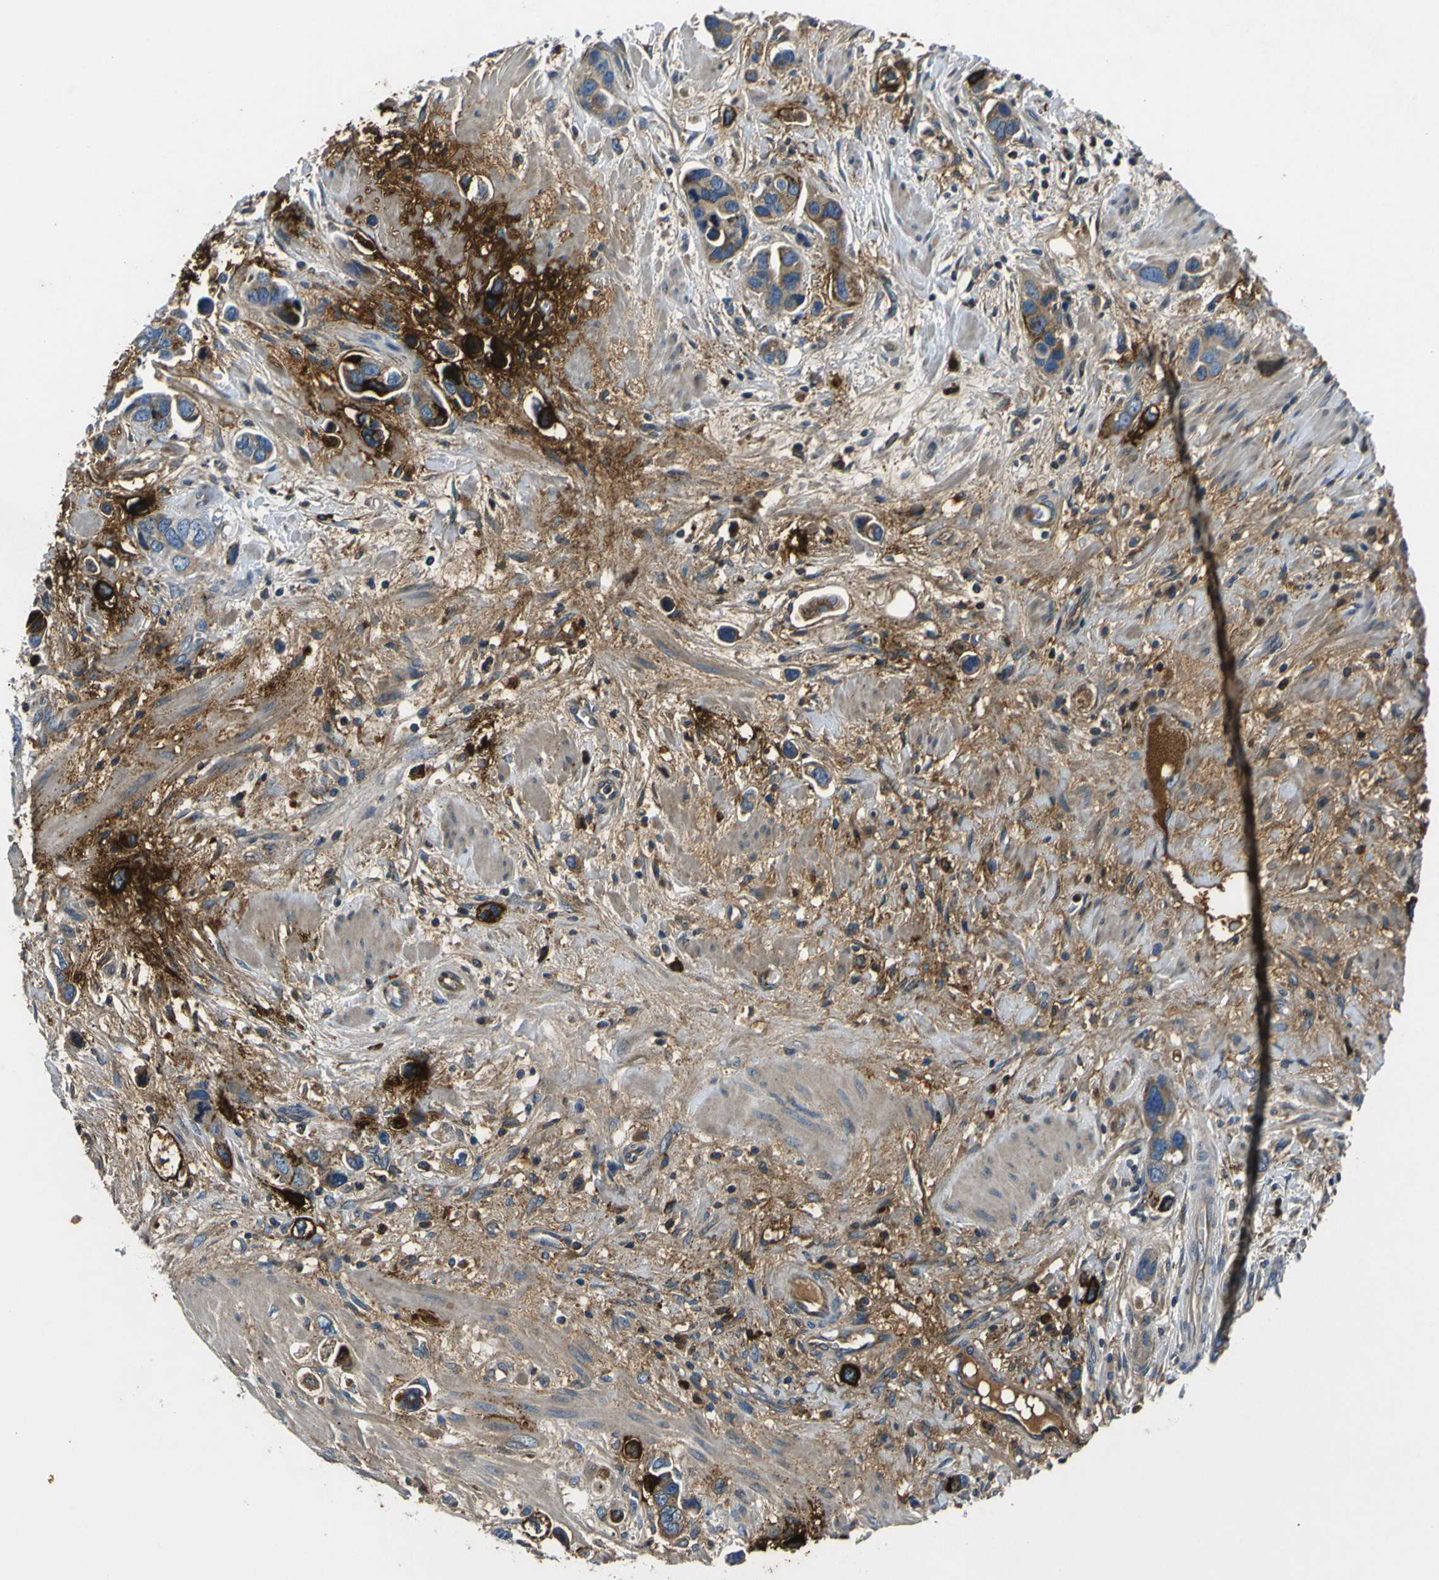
{"staining": {"intensity": "moderate", "quantity": ">75%", "location": "cytoplasmic/membranous"}, "tissue": "stomach cancer", "cell_type": "Tumor cells", "image_type": "cancer", "snomed": [{"axis": "morphology", "description": "Adenocarcinoma, NOS"}, {"axis": "topography", "description": "Stomach, lower"}], "caption": "Immunohistochemistry (IHC) of adenocarcinoma (stomach) displays medium levels of moderate cytoplasmic/membranous staining in approximately >75% of tumor cells. (Stains: DAB (3,3'-diaminobenzidine) in brown, nuclei in blue, Microscopy: brightfield microscopy at high magnification).", "gene": "RAB1B", "patient": {"sex": "female", "age": 93}}